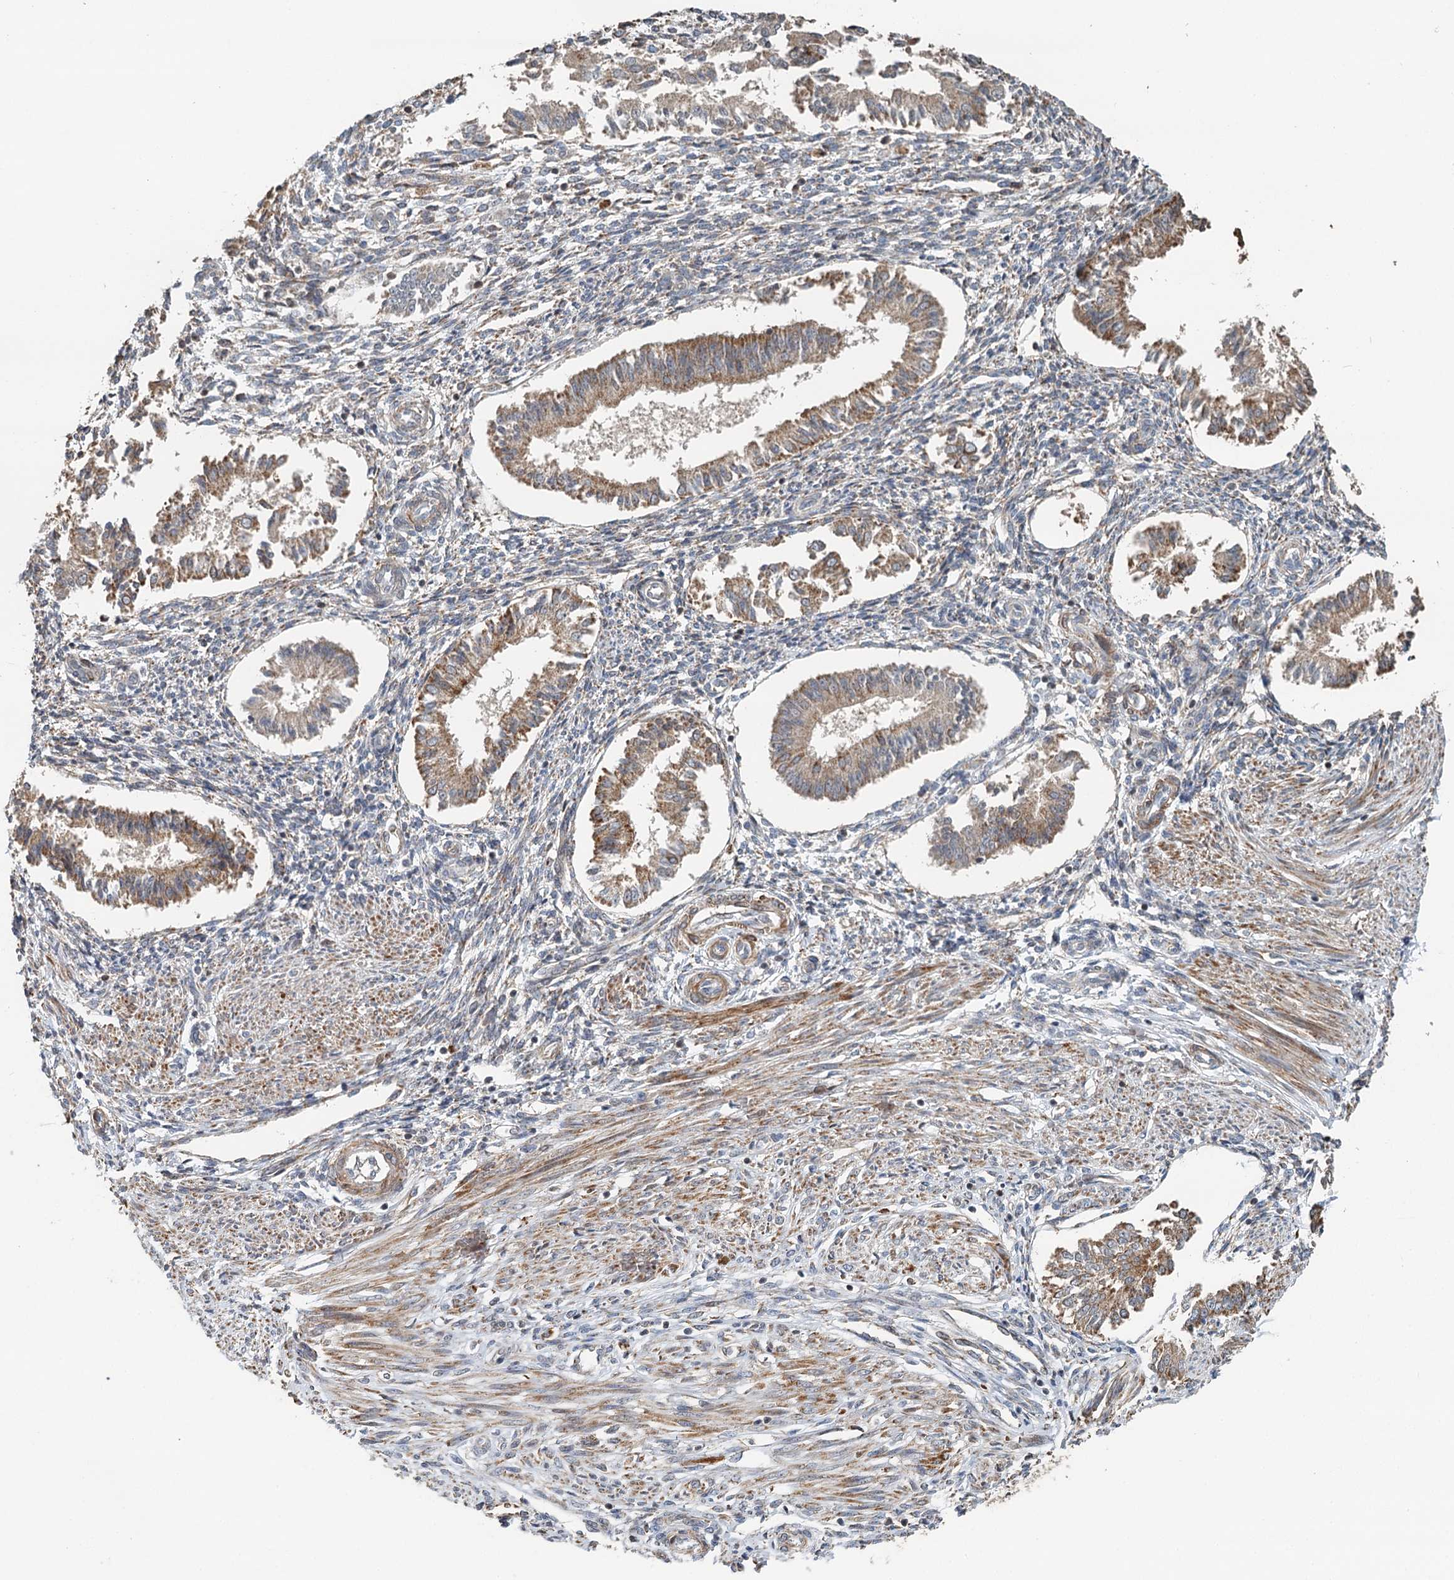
{"staining": {"intensity": "weak", "quantity": "<25%", "location": "cytoplasmic/membranous"}, "tissue": "endometrium", "cell_type": "Cells in endometrial stroma", "image_type": "normal", "snomed": [{"axis": "morphology", "description": "Normal tissue, NOS"}, {"axis": "topography", "description": "Uterus"}, {"axis": "topography", "description": "Endometrium"}], "caption": "DAB (3,3'-diaminobenzidine) immunohistochemical staining of benign human endometrium shows no significant expression in cells in endometrial stroma.", "gene": "RNF111", "patient": {"sex": "female", "age": 48}}